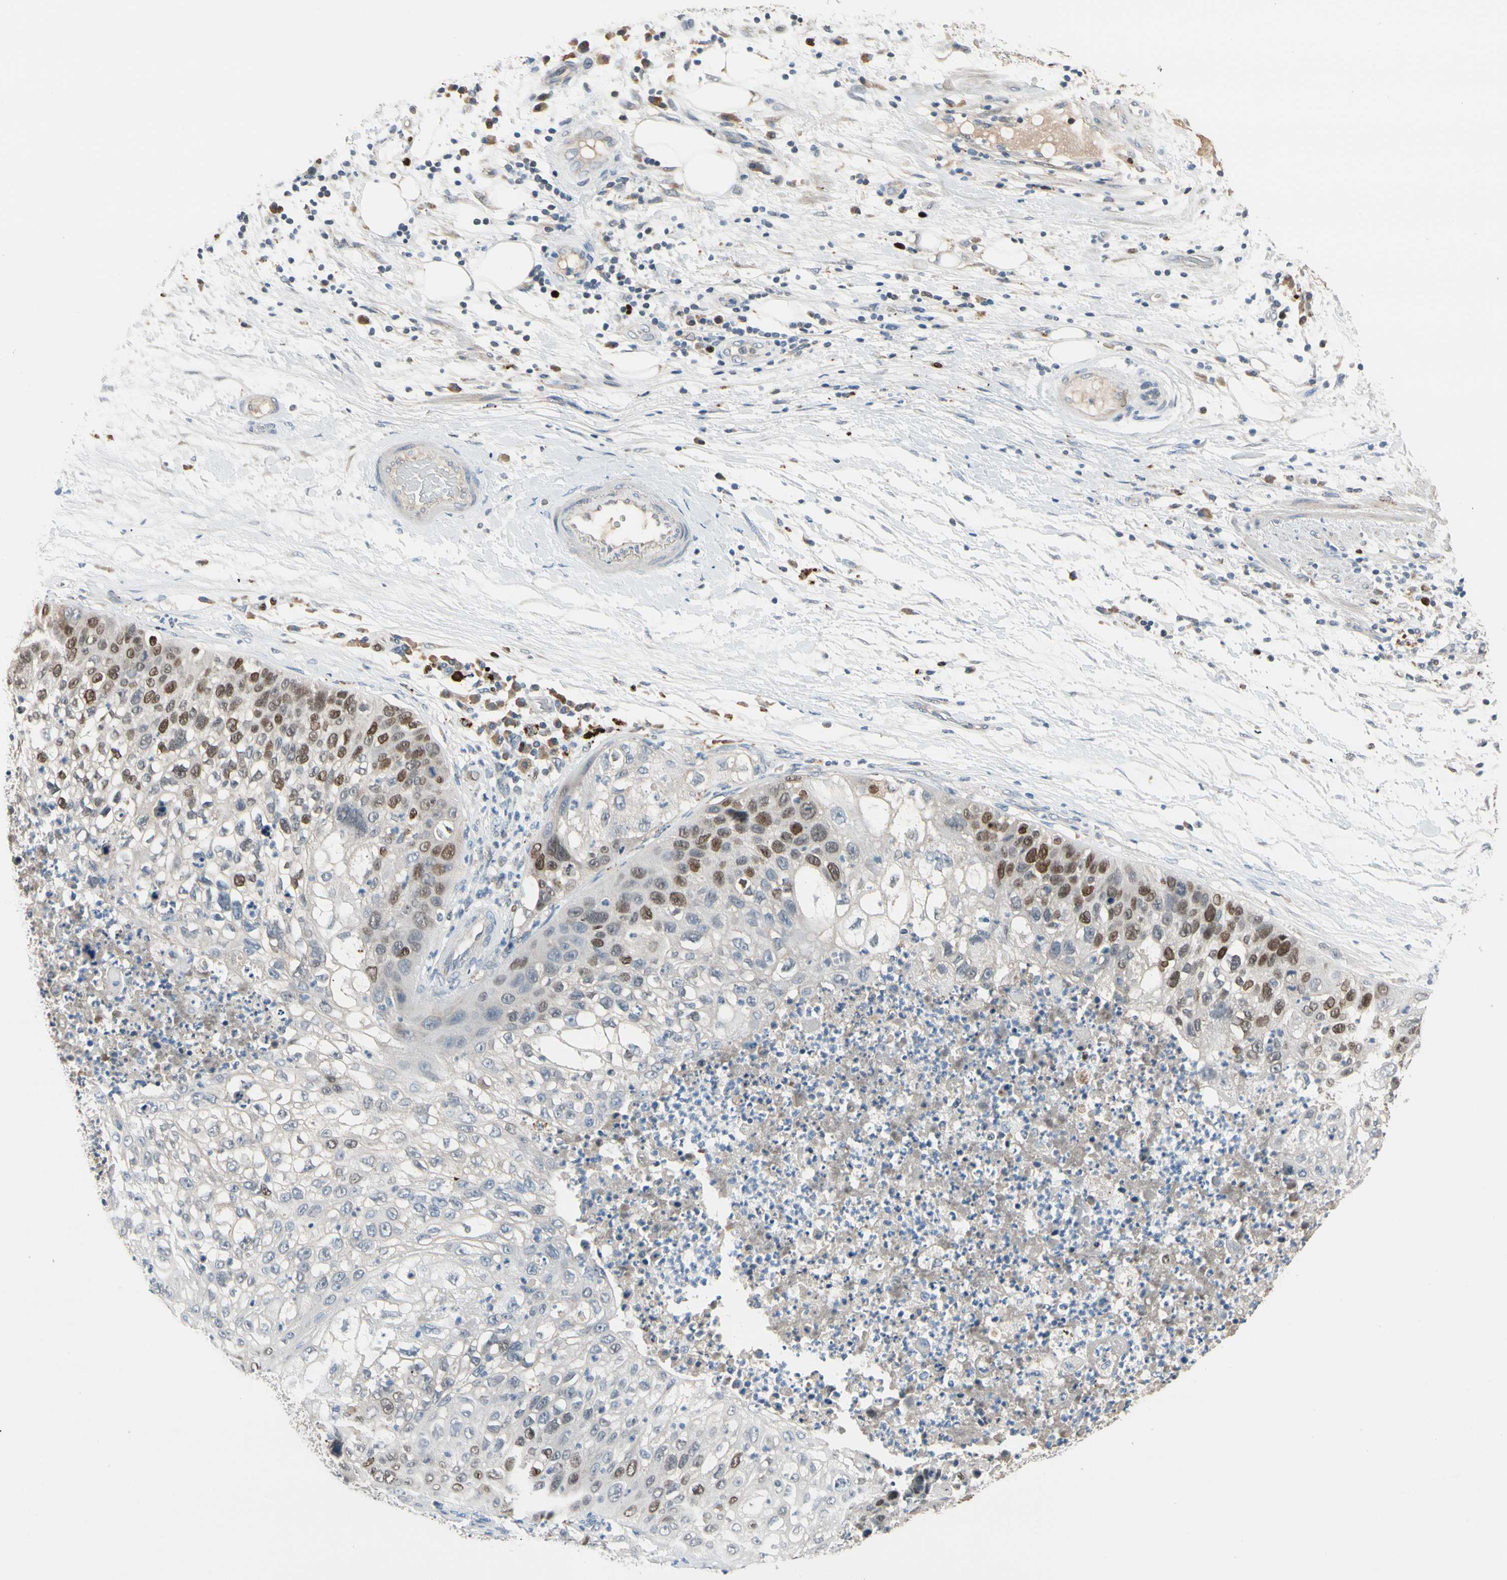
{"staining": {"intensity": "moderate", "quantity": "<25%", "location": "nuclear"}, "tissue": "lung cancer", "cell_type": "Tumor cells", "image_type": "cancer", "snomed": [{"axis": "morphology", "description": "Inflammation, NOS"}, {"axis": "morphology", "description": "Squamous cell carcinoma, NOS"}, {"axis": "topography", "description": "Lymph node"}, {"axis": "topography", "description": "Soft tissue"}, {"axis": "topography", "description": "Lung"}], "caption": "A high-resolution histopathology image shows immunohistochemistry staining of squamous cell carcinoma (lung), which exhibits moderate nuclear staining in about <25% of tumor cells.", "gene": "ZKSCAN4", "patient": {"sex": "male", "age": 66}}